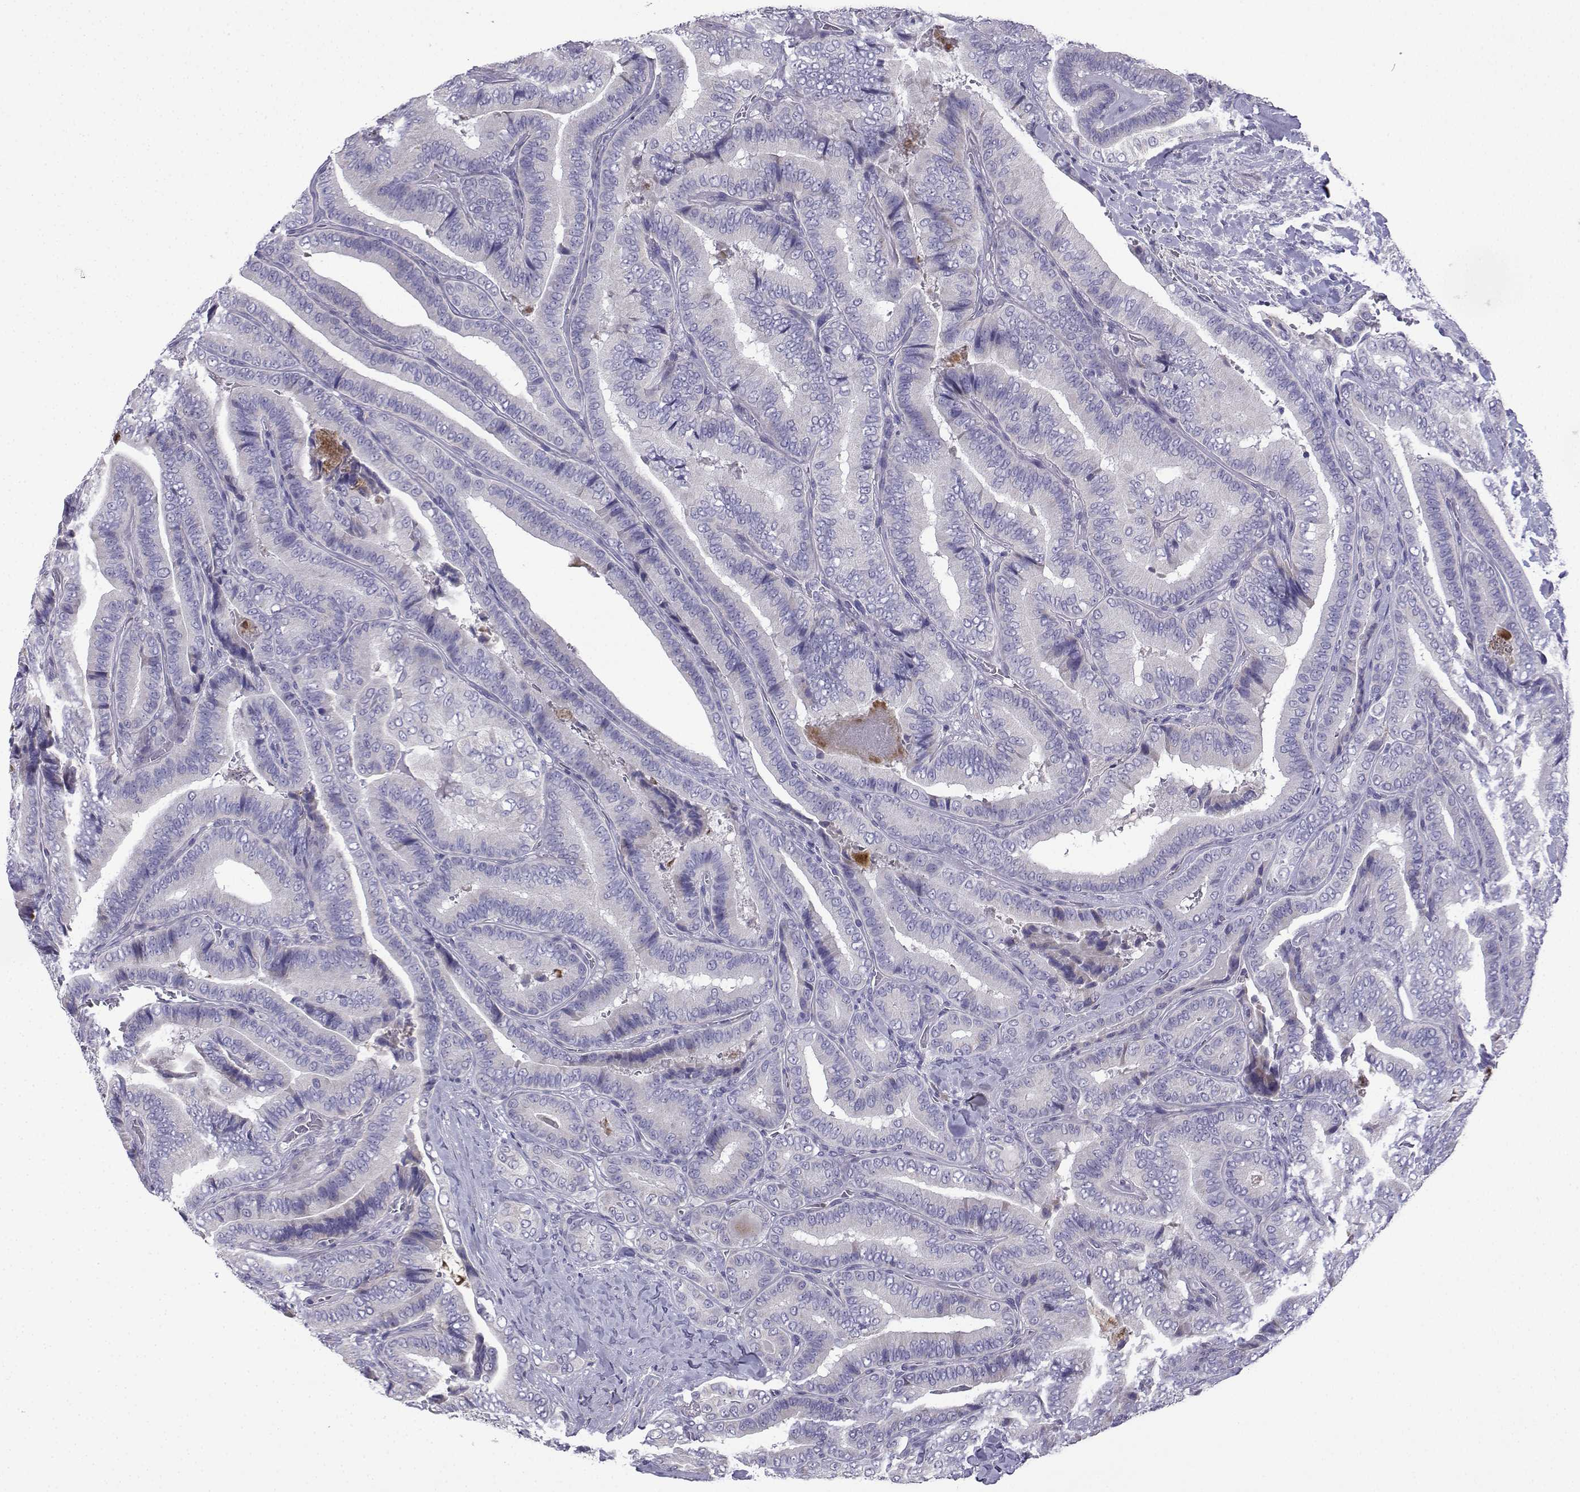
{"staining": {"intensity": "negative", "quantity": "none", "location": "none"}, "tissue": "thyroid cancer", "cell_type": "Tumor cells", "image_type": "cancer", "snomed": [{"axis": "morphology", "description": "Papillary adenocarcinoma, NOS"}, {"axis": "topography", "description": "Thyroid gland"}], "caption": "A micrograph of human thyroid cancer is negative for staining in tumor cells.", "gene": "SPACA7", "patient": {"sex": "male", "age": 61}}